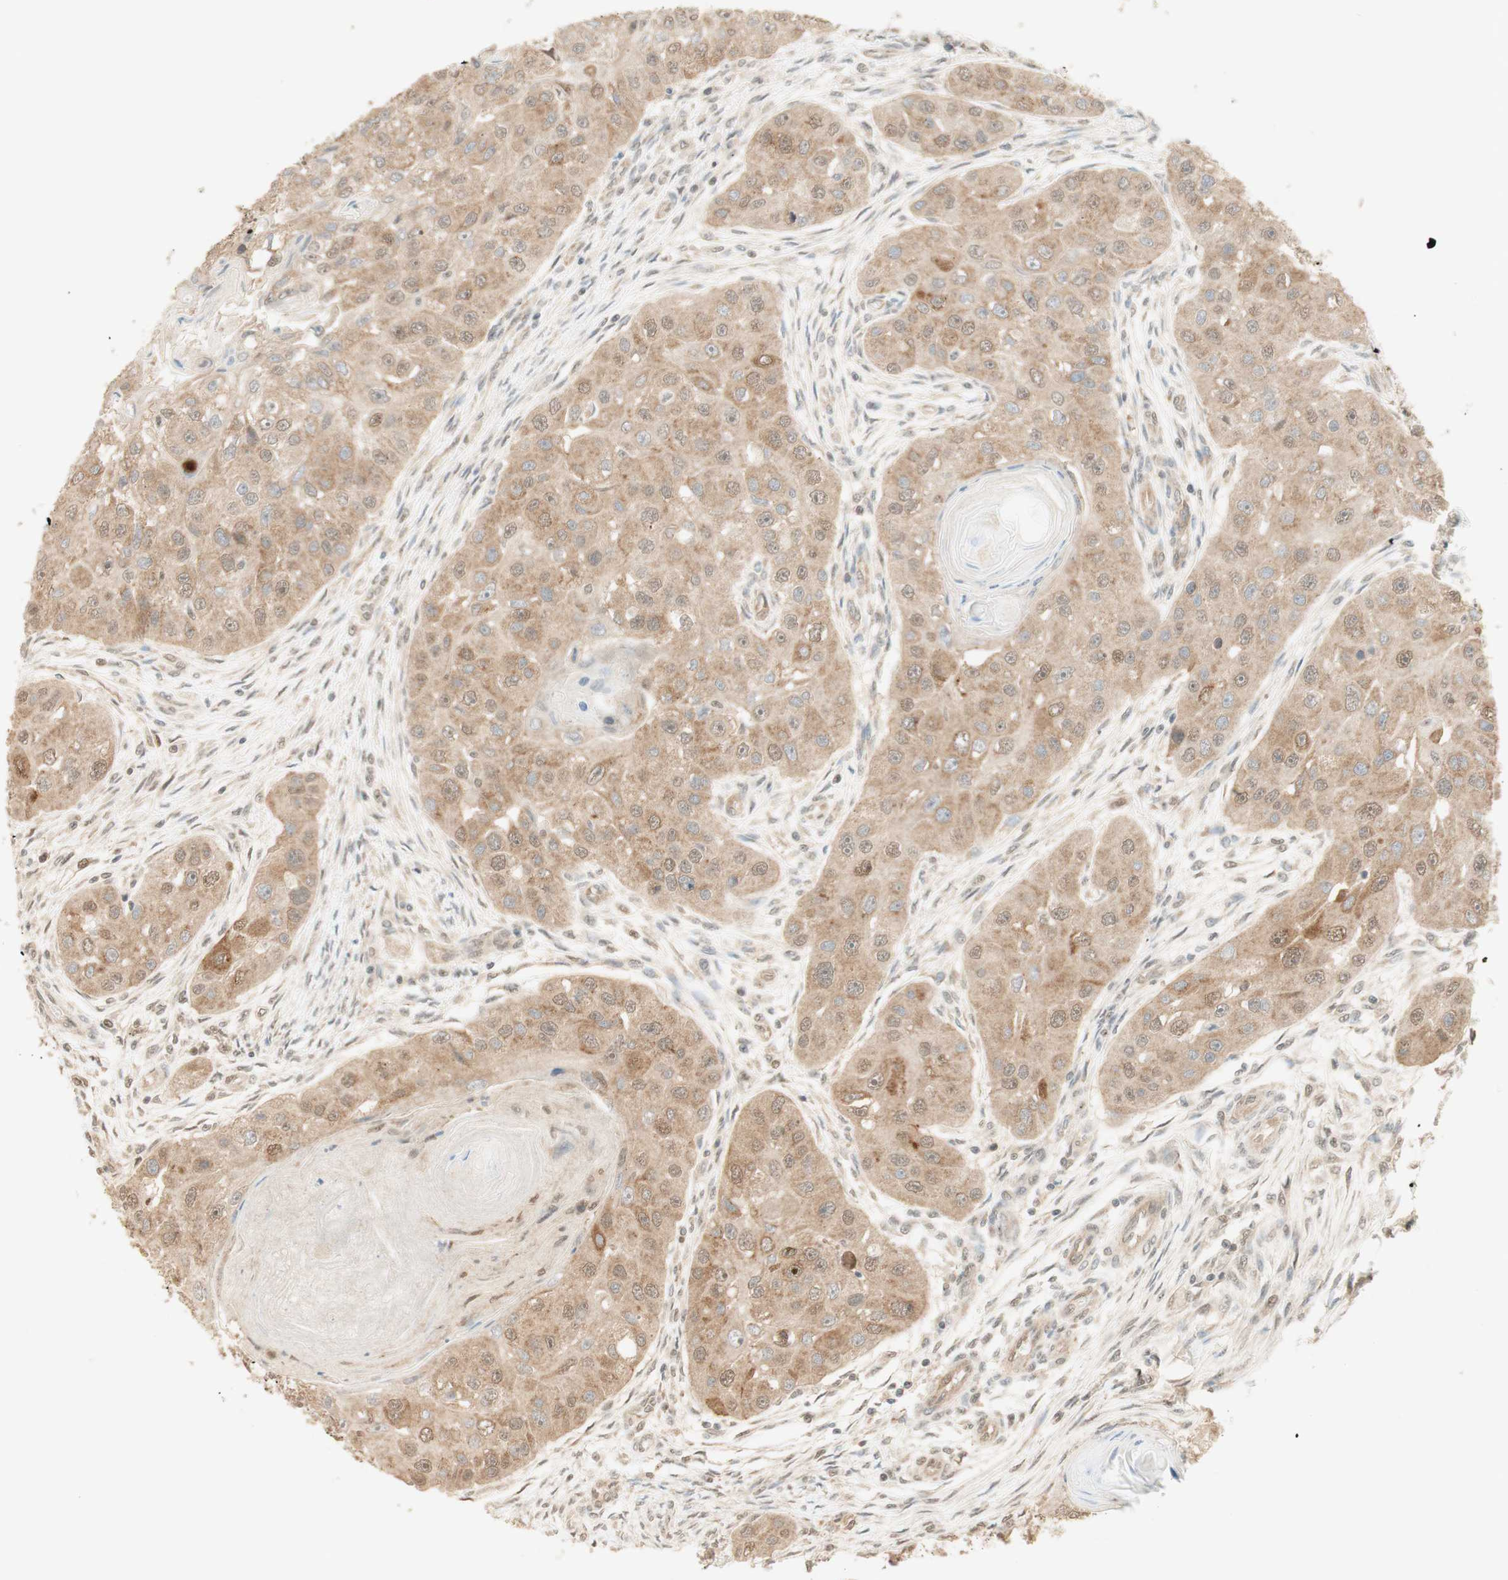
{"staining": {"intensity": "weak", "quantity": ">75%", "location": "cytoplasmic/membranous"}, "tissue": "head and neck cancer", "cell_type": "Tumor cells", "image_type": "cancer", "snomed": [{"axis": "morphology", "description": "Normal tissue, NOS"}, {"axis": "morphology", "description": "Squamous cell carcinoma, NOS"}, {"axis": "topography", "description": "Skeletal muscle"}, {"axis": "topography", "description": "Head-Neck"}], "caption": "Protein staining shows weak cytoplasmic/membranous staining in about >75% of tumor cells in head and neck cancer (squamous cell carcinoma).", "gene": "SPINT2", "patient": {"sex": "male", "age": 51}}